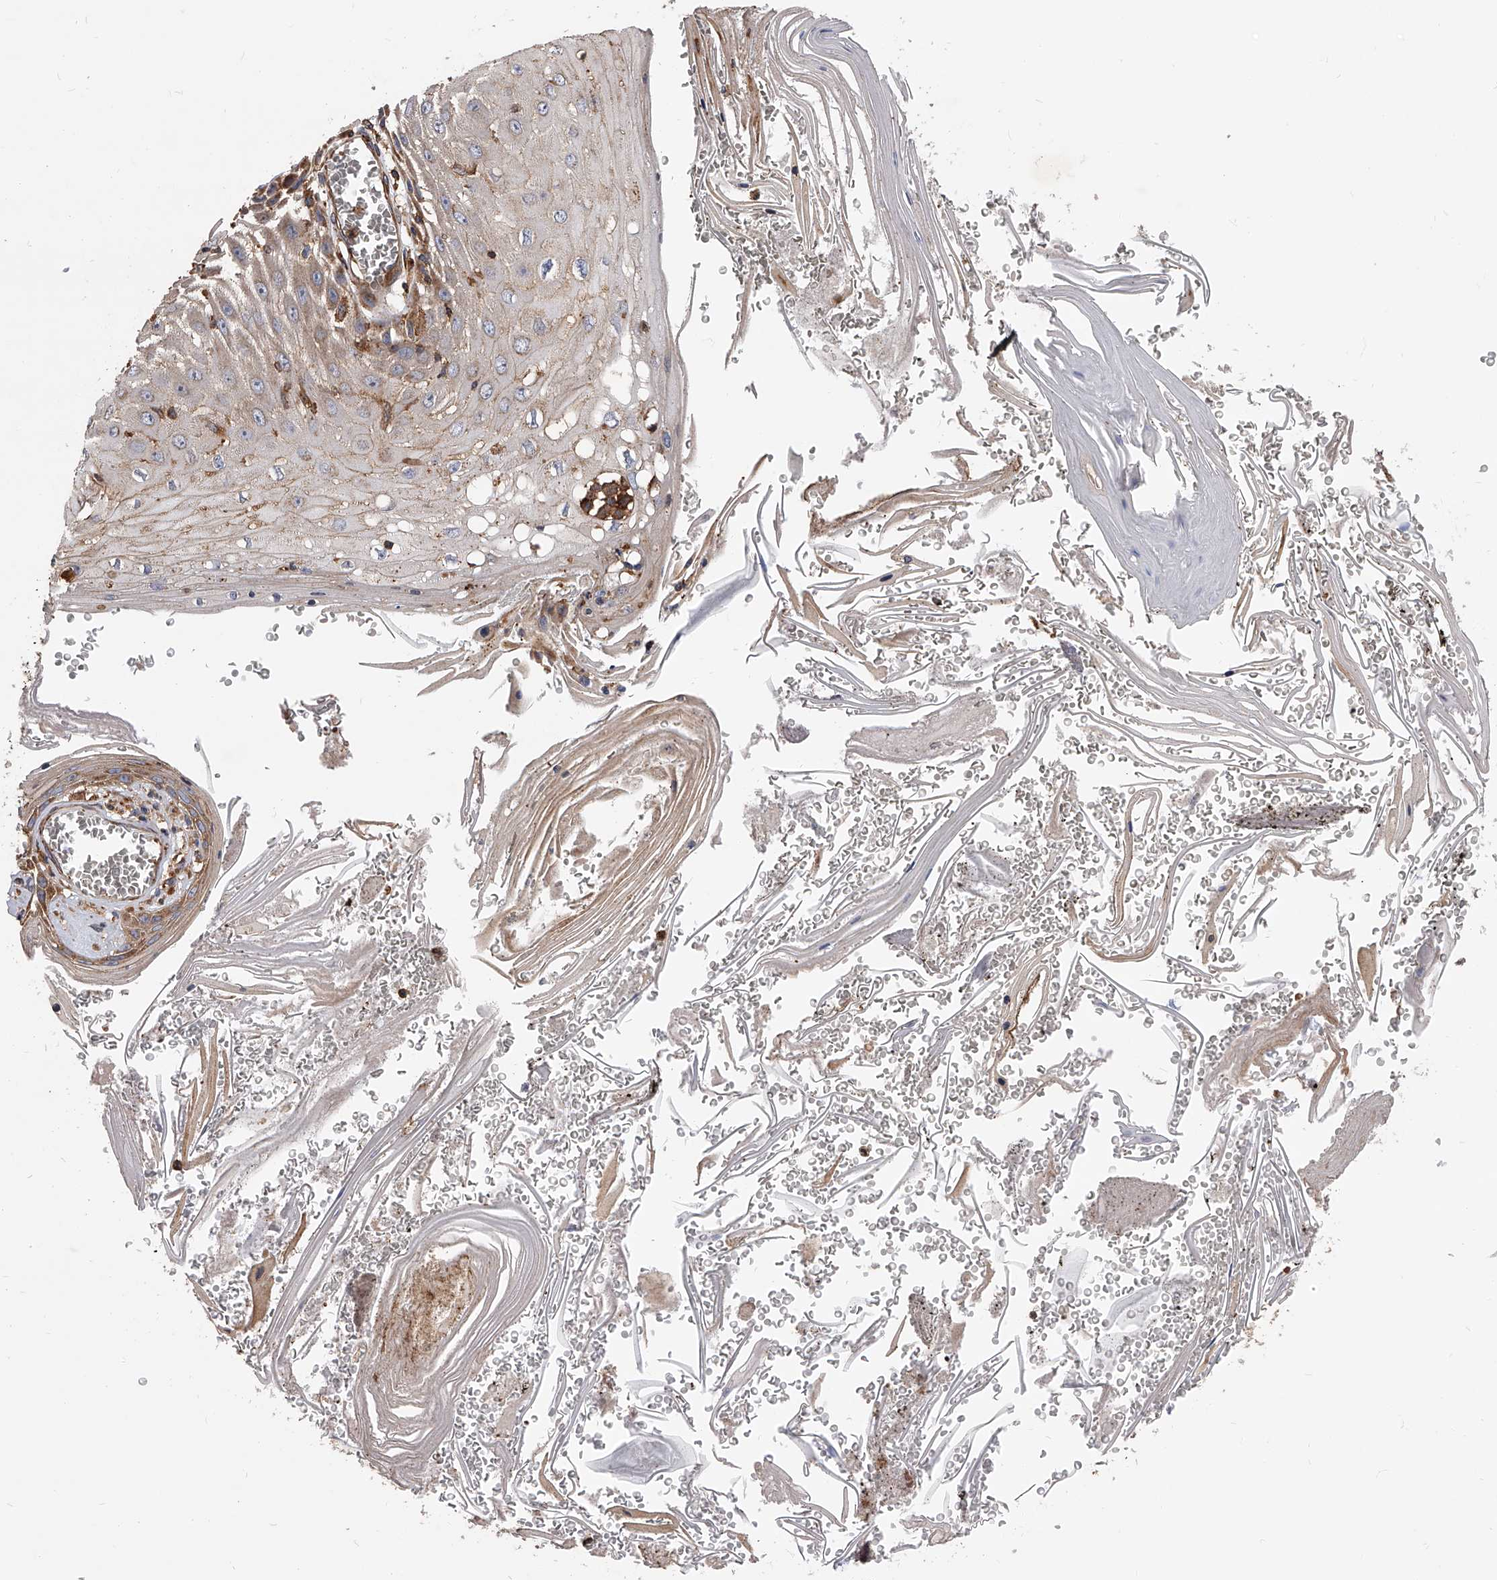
{"staining": {"intensity": "weak", "quantity": "<25%", "location": "cytoplasmic/membranous"}, "tissue": "skin cancer", "cell_type": "Tumor cells", "image_type": "cancer", "snomed": [{"axis": "morphology", "description": "Squamous cell carcinoma, NOS"}, {"axis": "topography", "description": "Skin"}], "caption": "Immunohistochemistry (IHC) histopathology image of skin cancer stained for a protein (brown), which shows no positivity in tumor cells.", "gene": "PISD", "patient": {"sex": "female", "age": 73}}